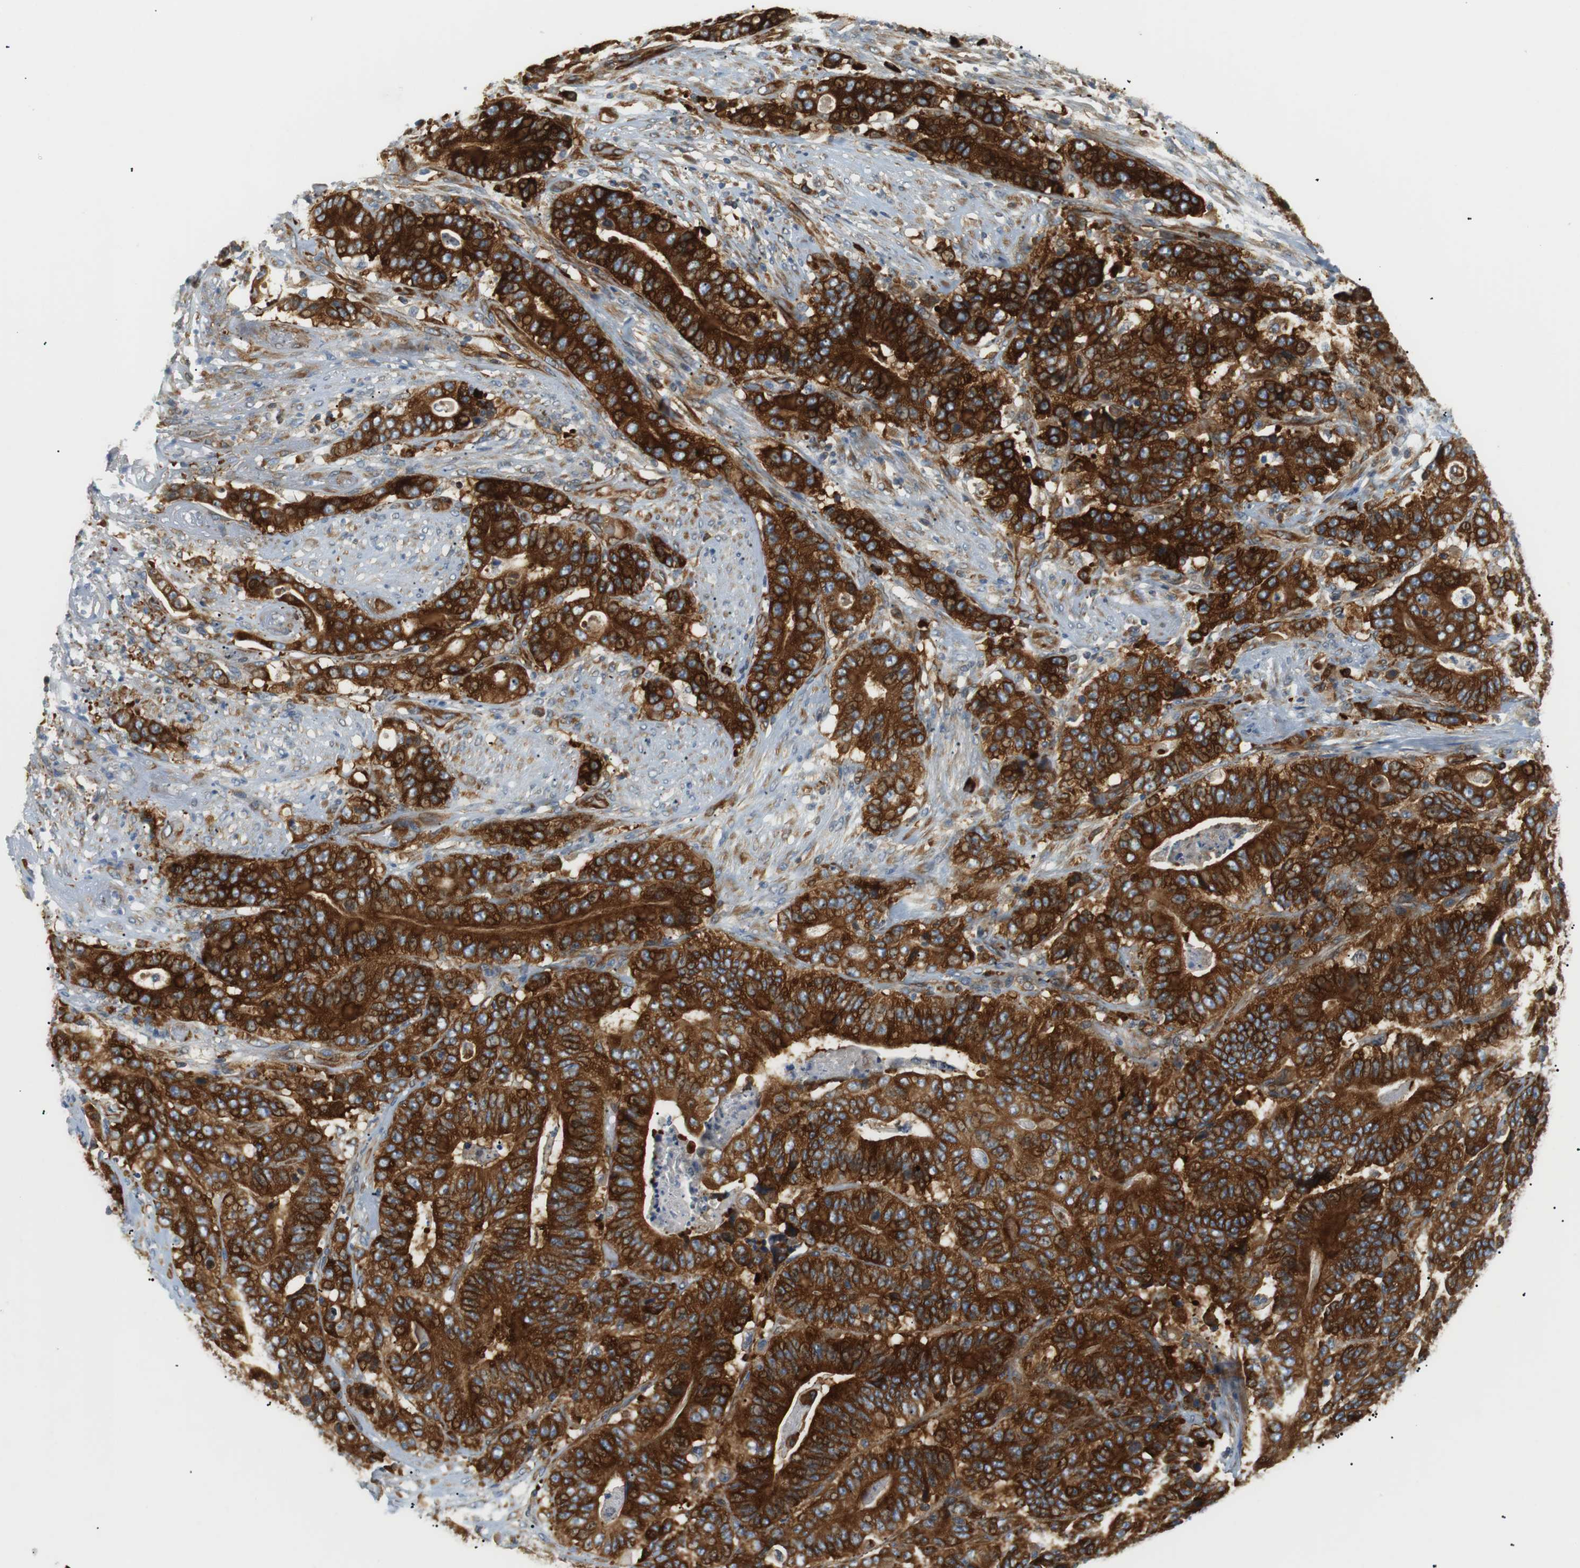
{"staining": {"intensity": "strong", "quantity": ">75%", "location": "cytoplasmic/membranous"}, "tissue": "stomach cancer", "cell_type": "Tumor cells", "image_type": "cancer", "snomed": [{"axis": "morphology", "description": "Adenocarcinoma, NOS"}, {"axis": "topography", "description": "Stomach"}], "caption": "Adenocarcinoma (stomach) tissue shows strong cytoplasmic/membranous positivity in about >75% of tumor cells, visualized by immunohistochemistry.", "gene": "TMEM200A", "patient": {"sex": "female", "age": 73}}